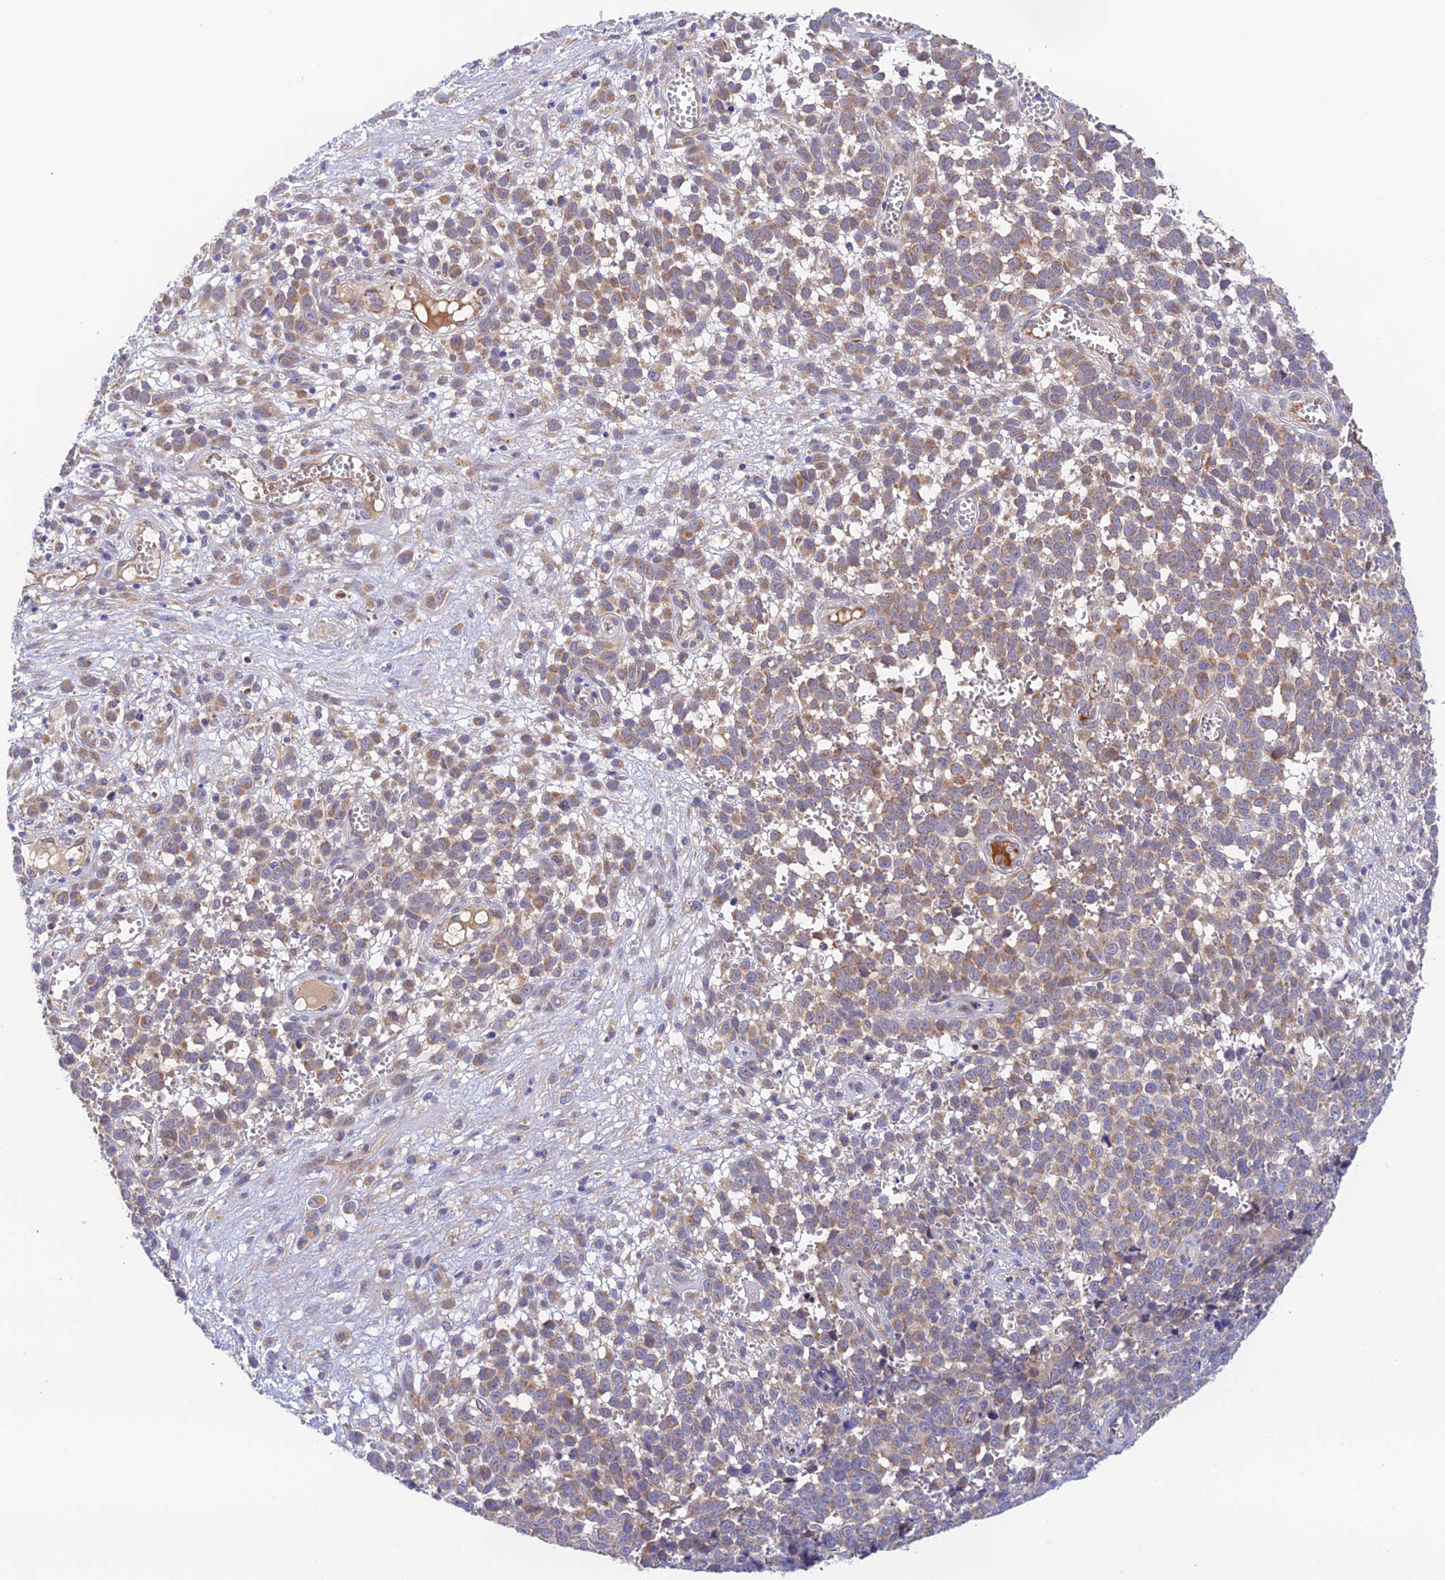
{"staining": {"intensity": "weak", "quantity": "25%-75%", "location": "cytoplasmic/membranous"}, "tissue": "melanoma", "cell_type": "Tumor cells", "image_type": "cancer", "snomed": [{"axis": "morphology", "description": "Malignant melanoma, NOS"}, {"axis": "topography", "description": "Nose, NOS"}], "caption": "A high-resolution image shows immunohistochemistry (IHC) staining of melanoma, which shows weak cytoplasmic/membranous expression in about 25%-75% of tumor cells.", "gene": "RANBP6", "patient": {"sex": "female", "age": 48}}